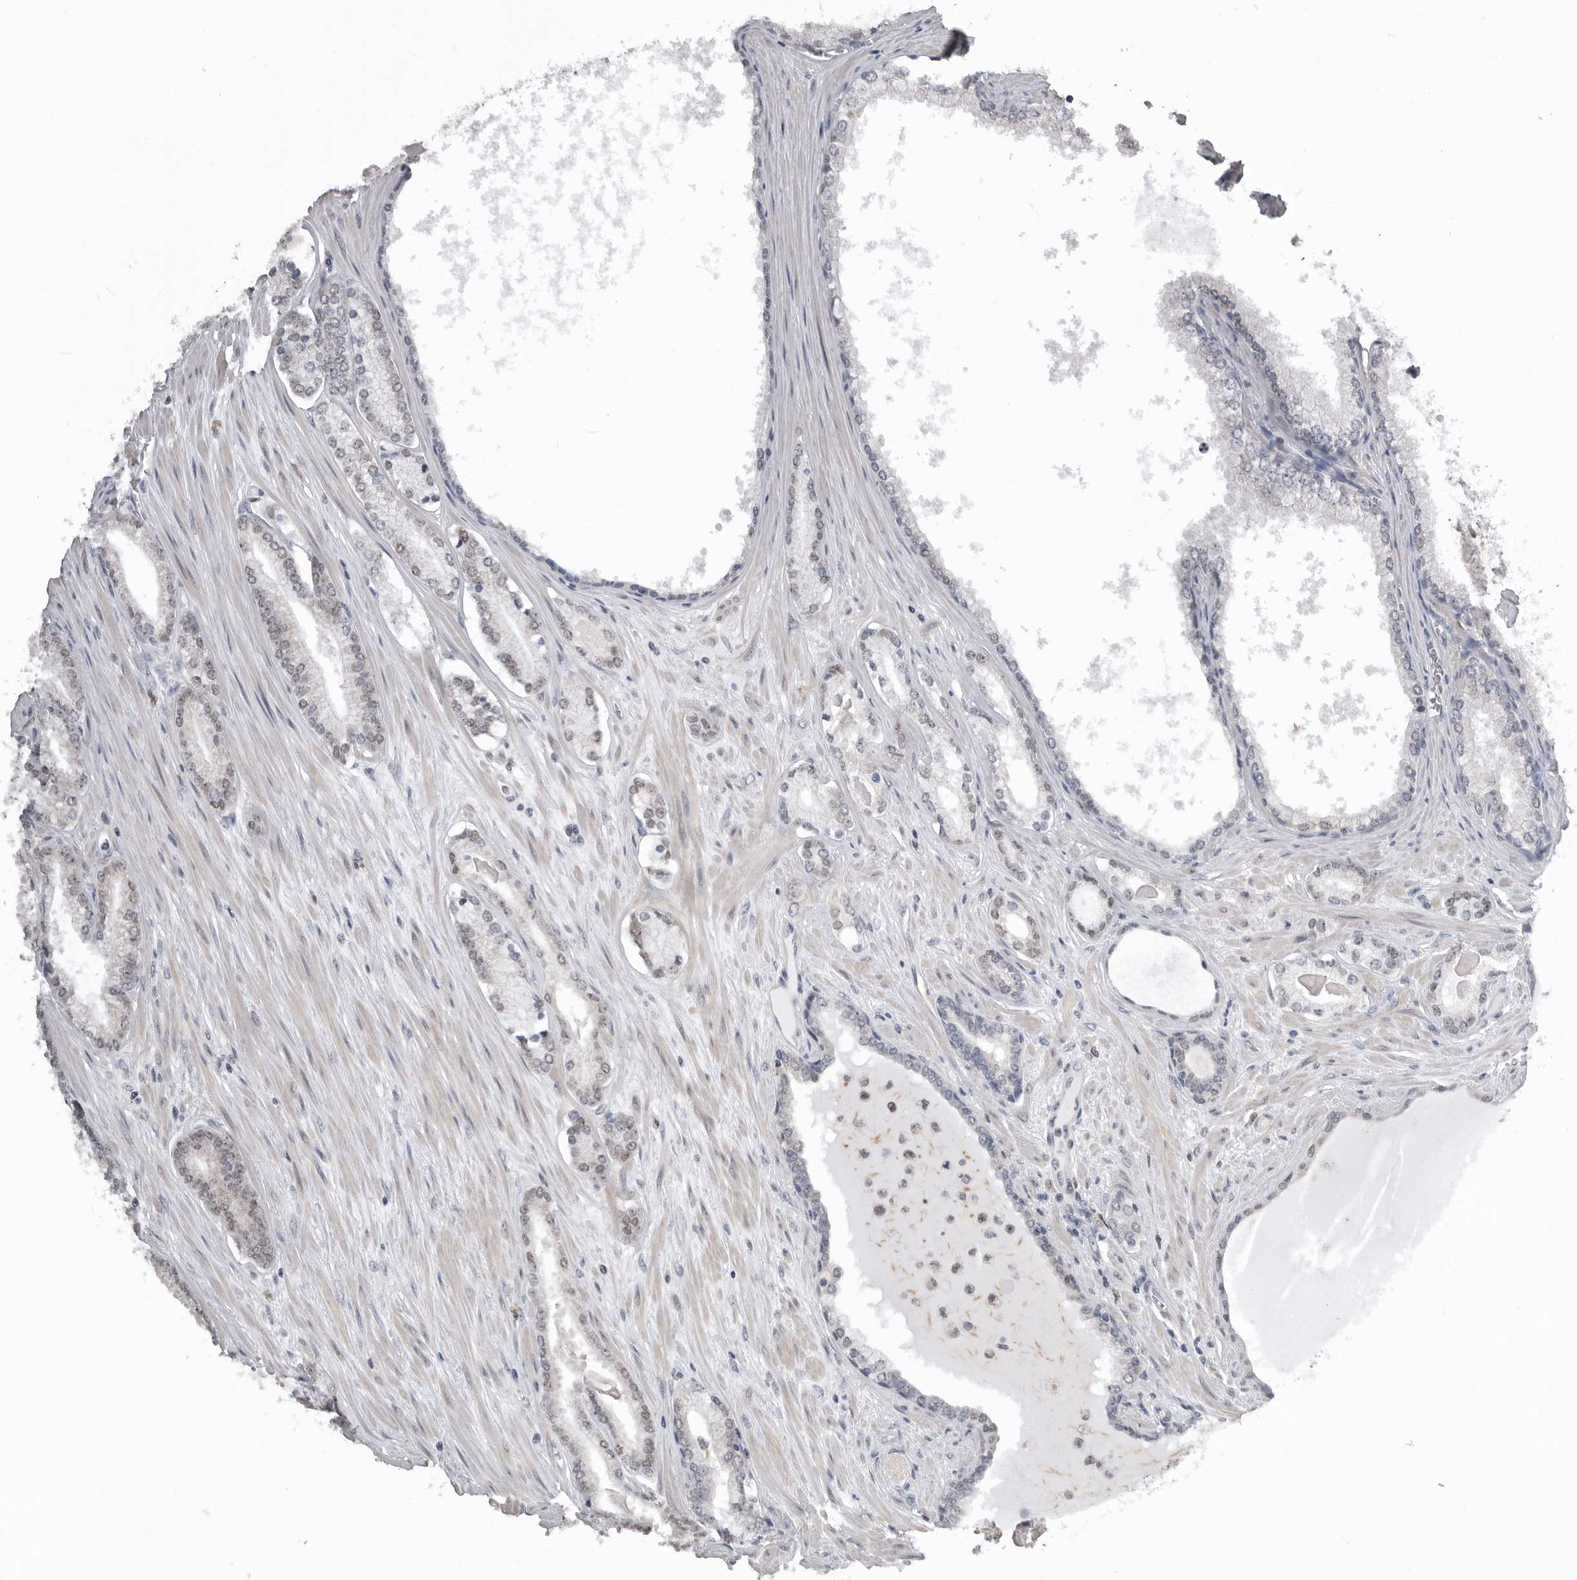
{"staining": {"intensity": "weak", "quantity": "<25%", "location": "nuclear"}, "tissue": "prostate cancer", "cell_type": "Tumor cells", "image_type": "cancer", "snomed": [{"axis": "morphology", "description": "Adenocarcinoma, Low grade"}, {"axis": "topography", "description": "Prostate"}], "caption": "Immunohistochemistry (IHC) photomicrograph of neoplastic tissue: prostate cancer (adenocarcinoma (low-grade)) stained with DAB (3,3'-diaminobenzidine) displays no significant protein positivity in tumor cells.", "gene": "SMARCC1", "patient": {"sex": "male", "age": 70}}